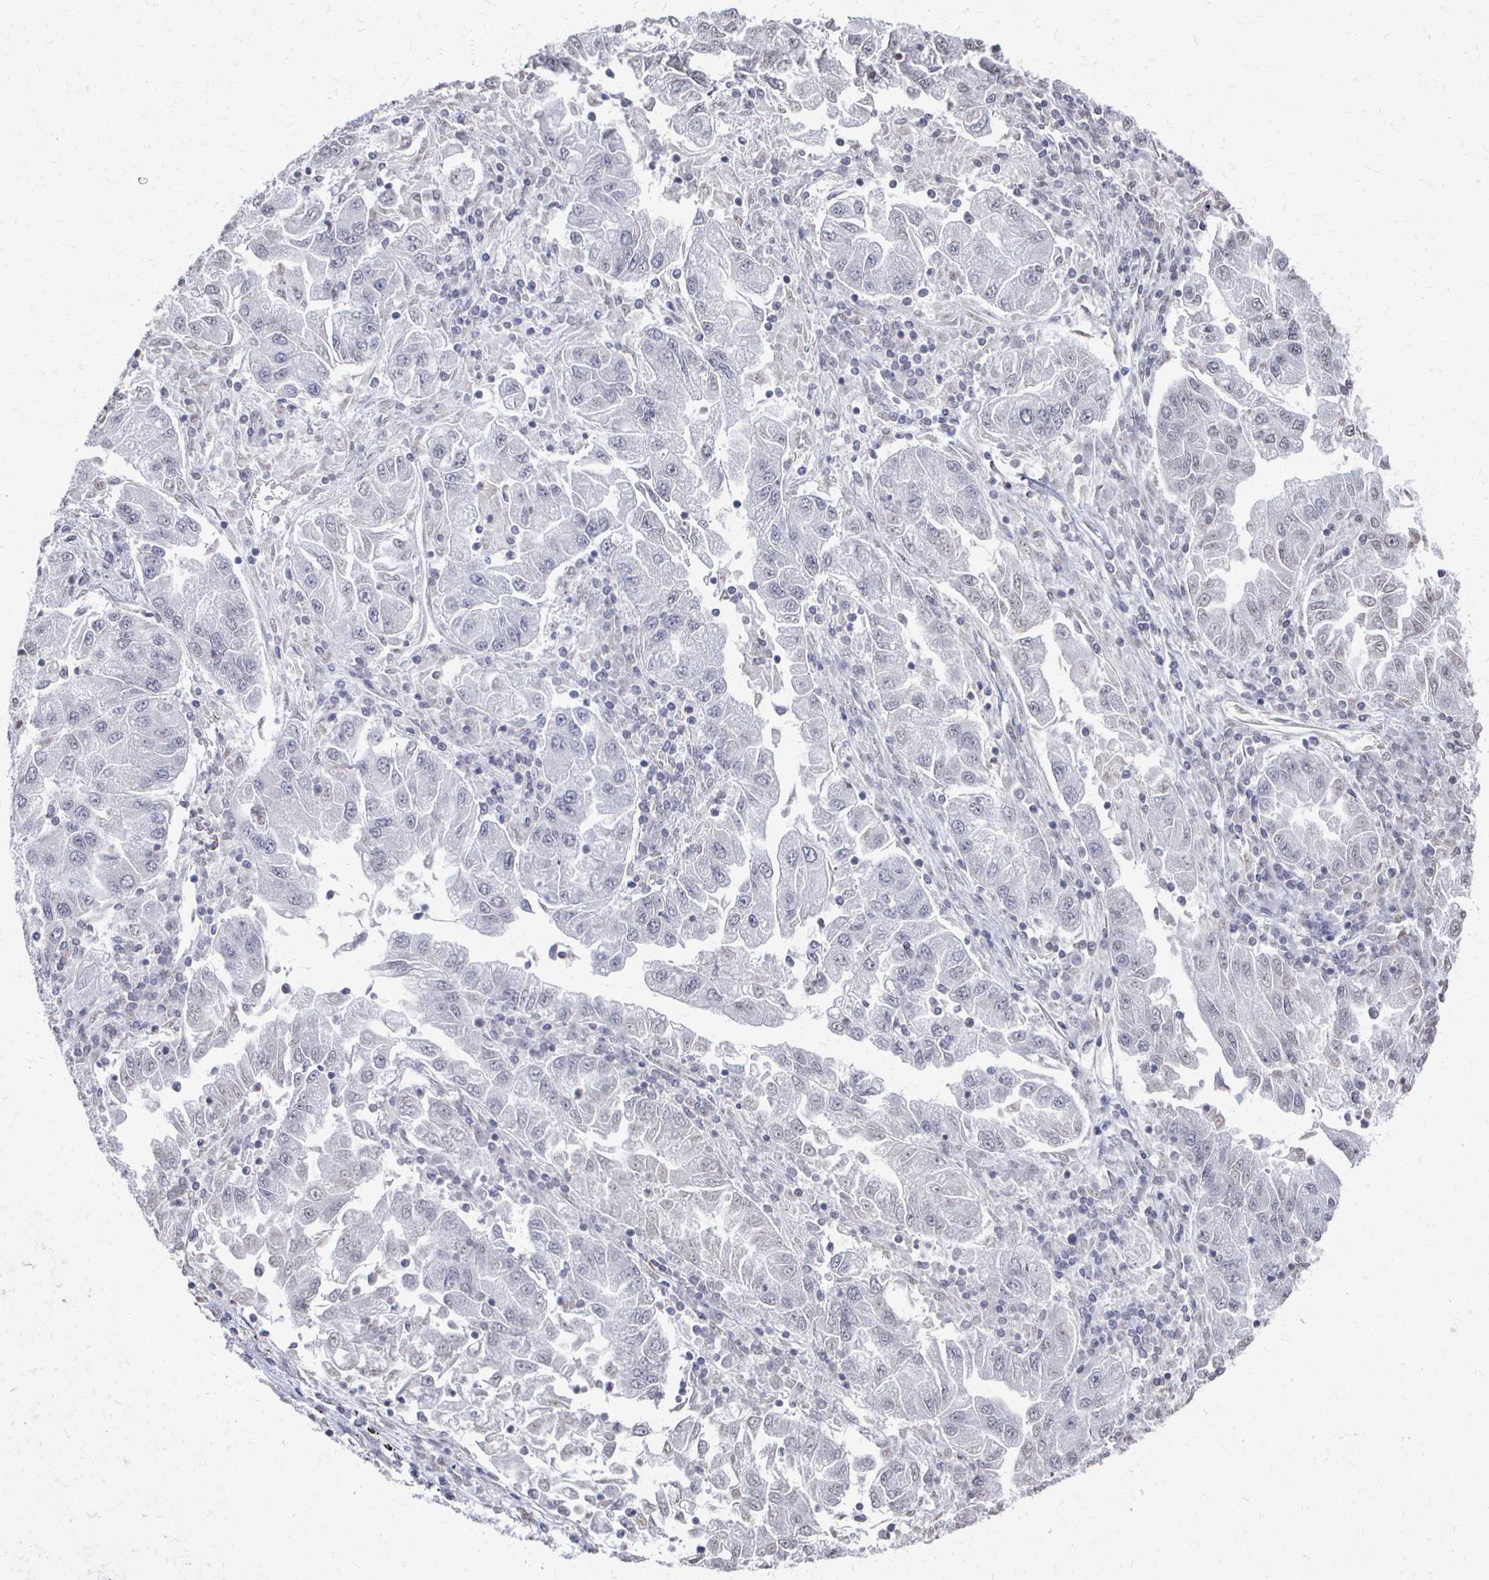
{"staining": {"intensity": "negative", "quantity": "none", "location": "none"}, "tissue": "lung cancer", "cell_type": "Tumor cells", "image_type": "cancer", "snomed": [{"axis": "morphology", "description": "Adenocarcinoma, NOS"}, {"axis": "morphology", "description": "Adenocarcinoma primary or metastatic"}, {"axis": "topography", "description": "Lung"}], "caption": "This image is of adenocarcinoma (lung) stained with immunohistochemistry to label a protein in brown with the nuclei are counter-stained blue. There is no expression in tumor cells.", "gene": "DAB1", "patient": {"sex": "male", "age": 74}}